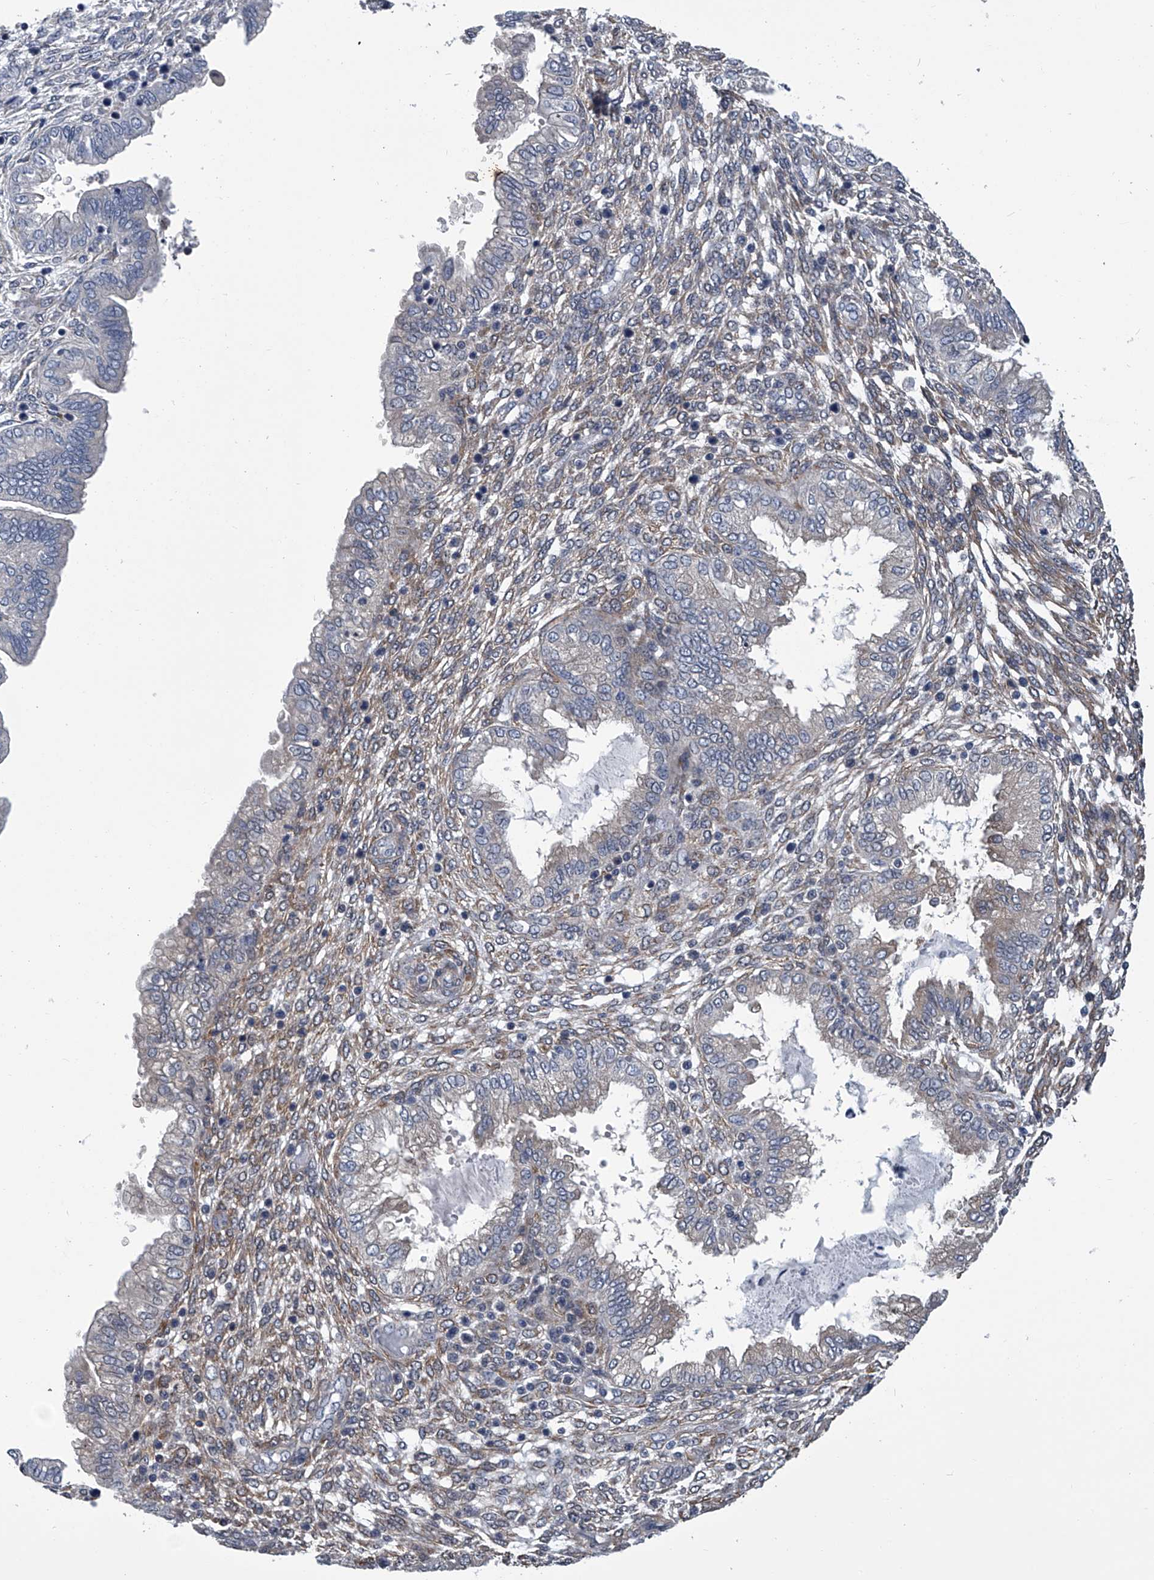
{"staining": {"intensity": "weak", "quantity": "<25%", "location": "cytoplasmic/membranous"}, "tissue": "endometrium", "cell_type": "Cells in endometrial stroma", "image_type": "normal", "snomed": [{"axis": "morphology", "description": "Normal tissue, NOS"}, {"axis": "topography", "description": "Endometrium"}], "caption": "Cells in endometrial stroma show no significant protein staining in unremarkable endometrium. Nuclei are stained in blue.", "gene": "PPP2R5D", "patient": {"sex": "female", "age": 33}}